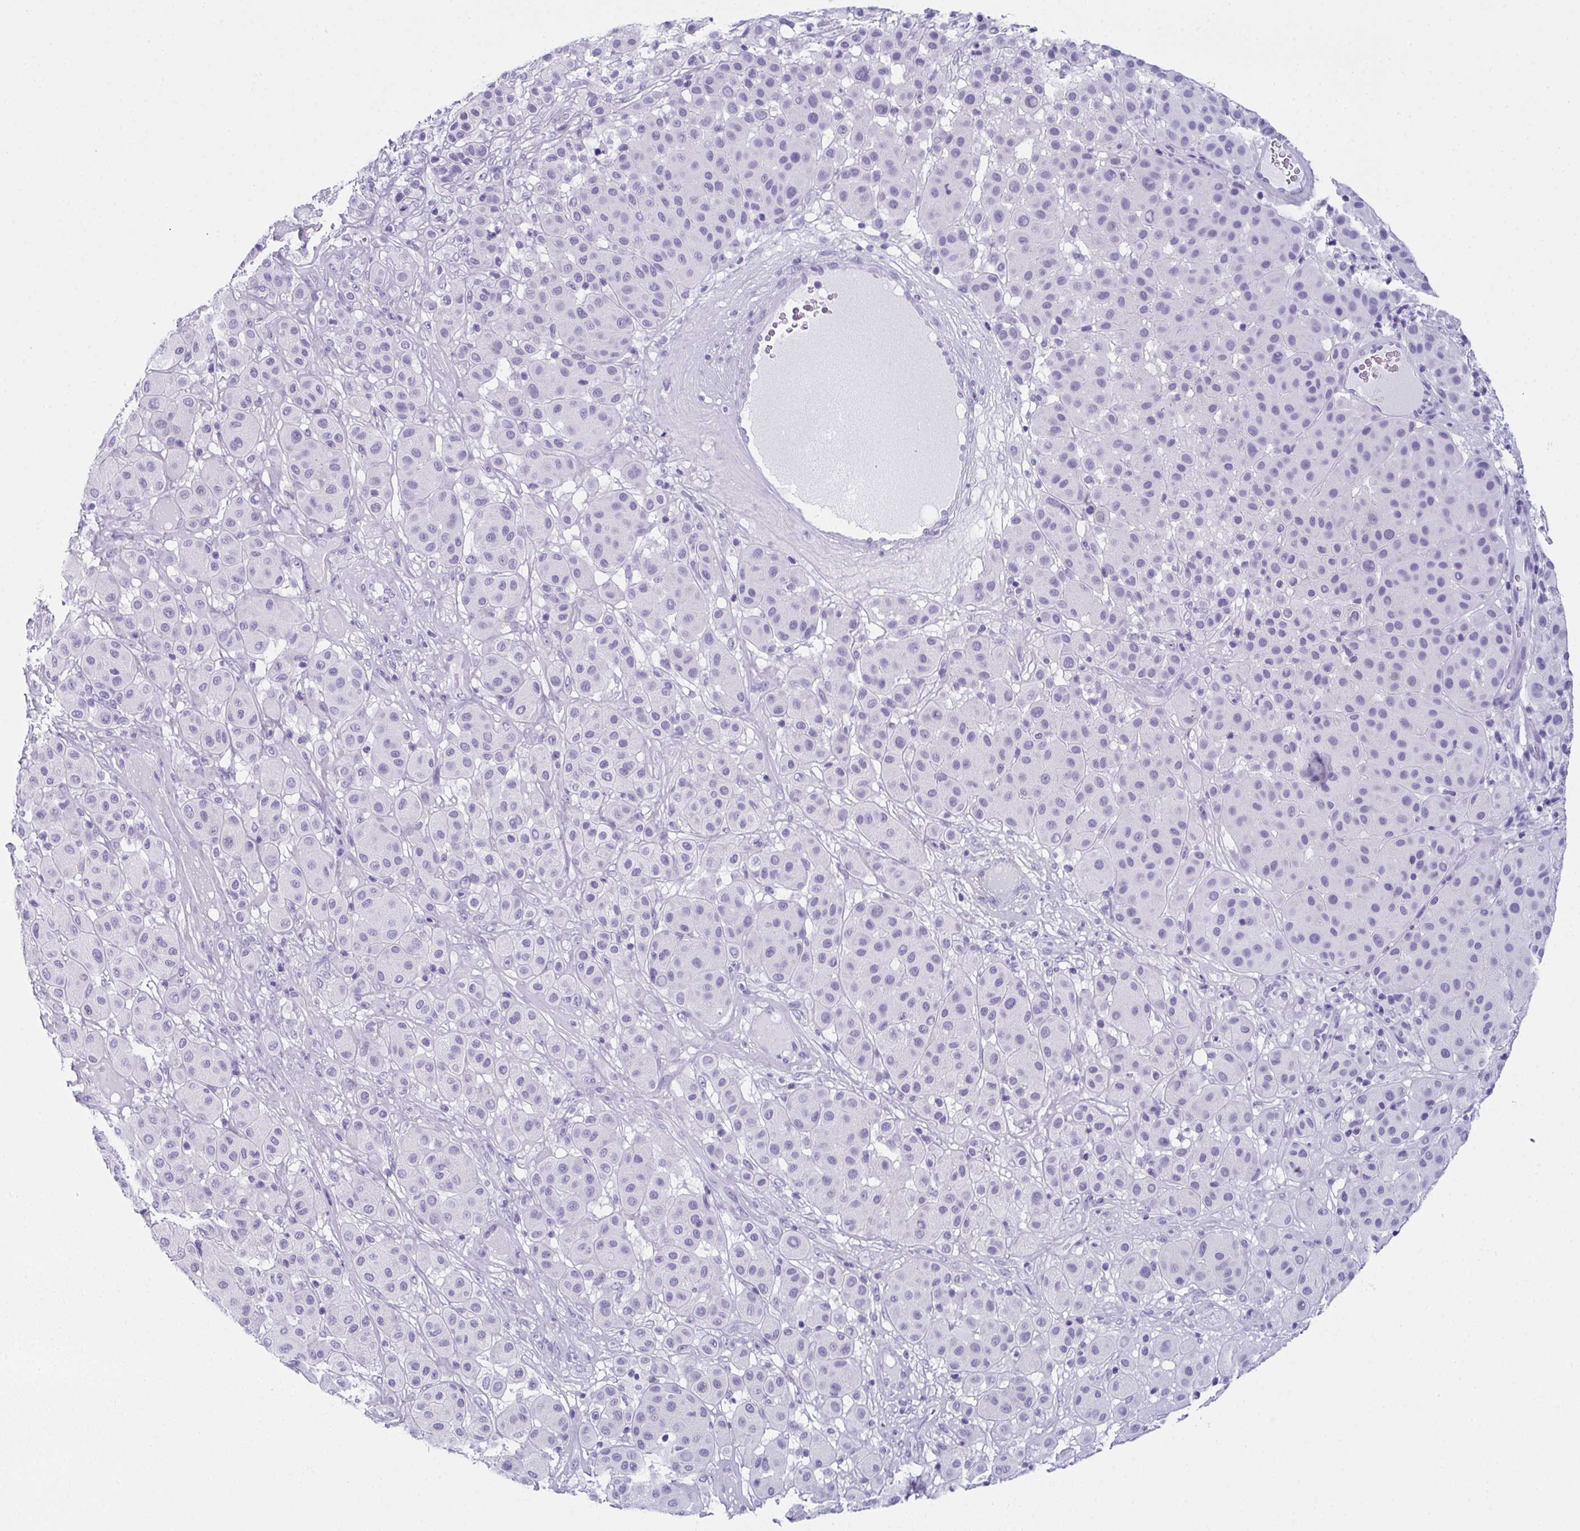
{"staining": {"intensity": "negative", "quantity": "none", "location": "none"}, "tissue": "melanoma", "cell_type": "Tumor cells", "image_type": "cancer", "snomed": [{"axis": "morphology", "description": "Malignant melanoma, Metastatic site"}, {"axis": "topography", "description": "Smooth muscle"}], "caption": "The immunohistochemistry histopathology image has no significant expression in tumor cells of malignant melanoma (metastatic site) tissue.", "gene": "ENKUR", "patient": {"sex": "male", "age": 41}}